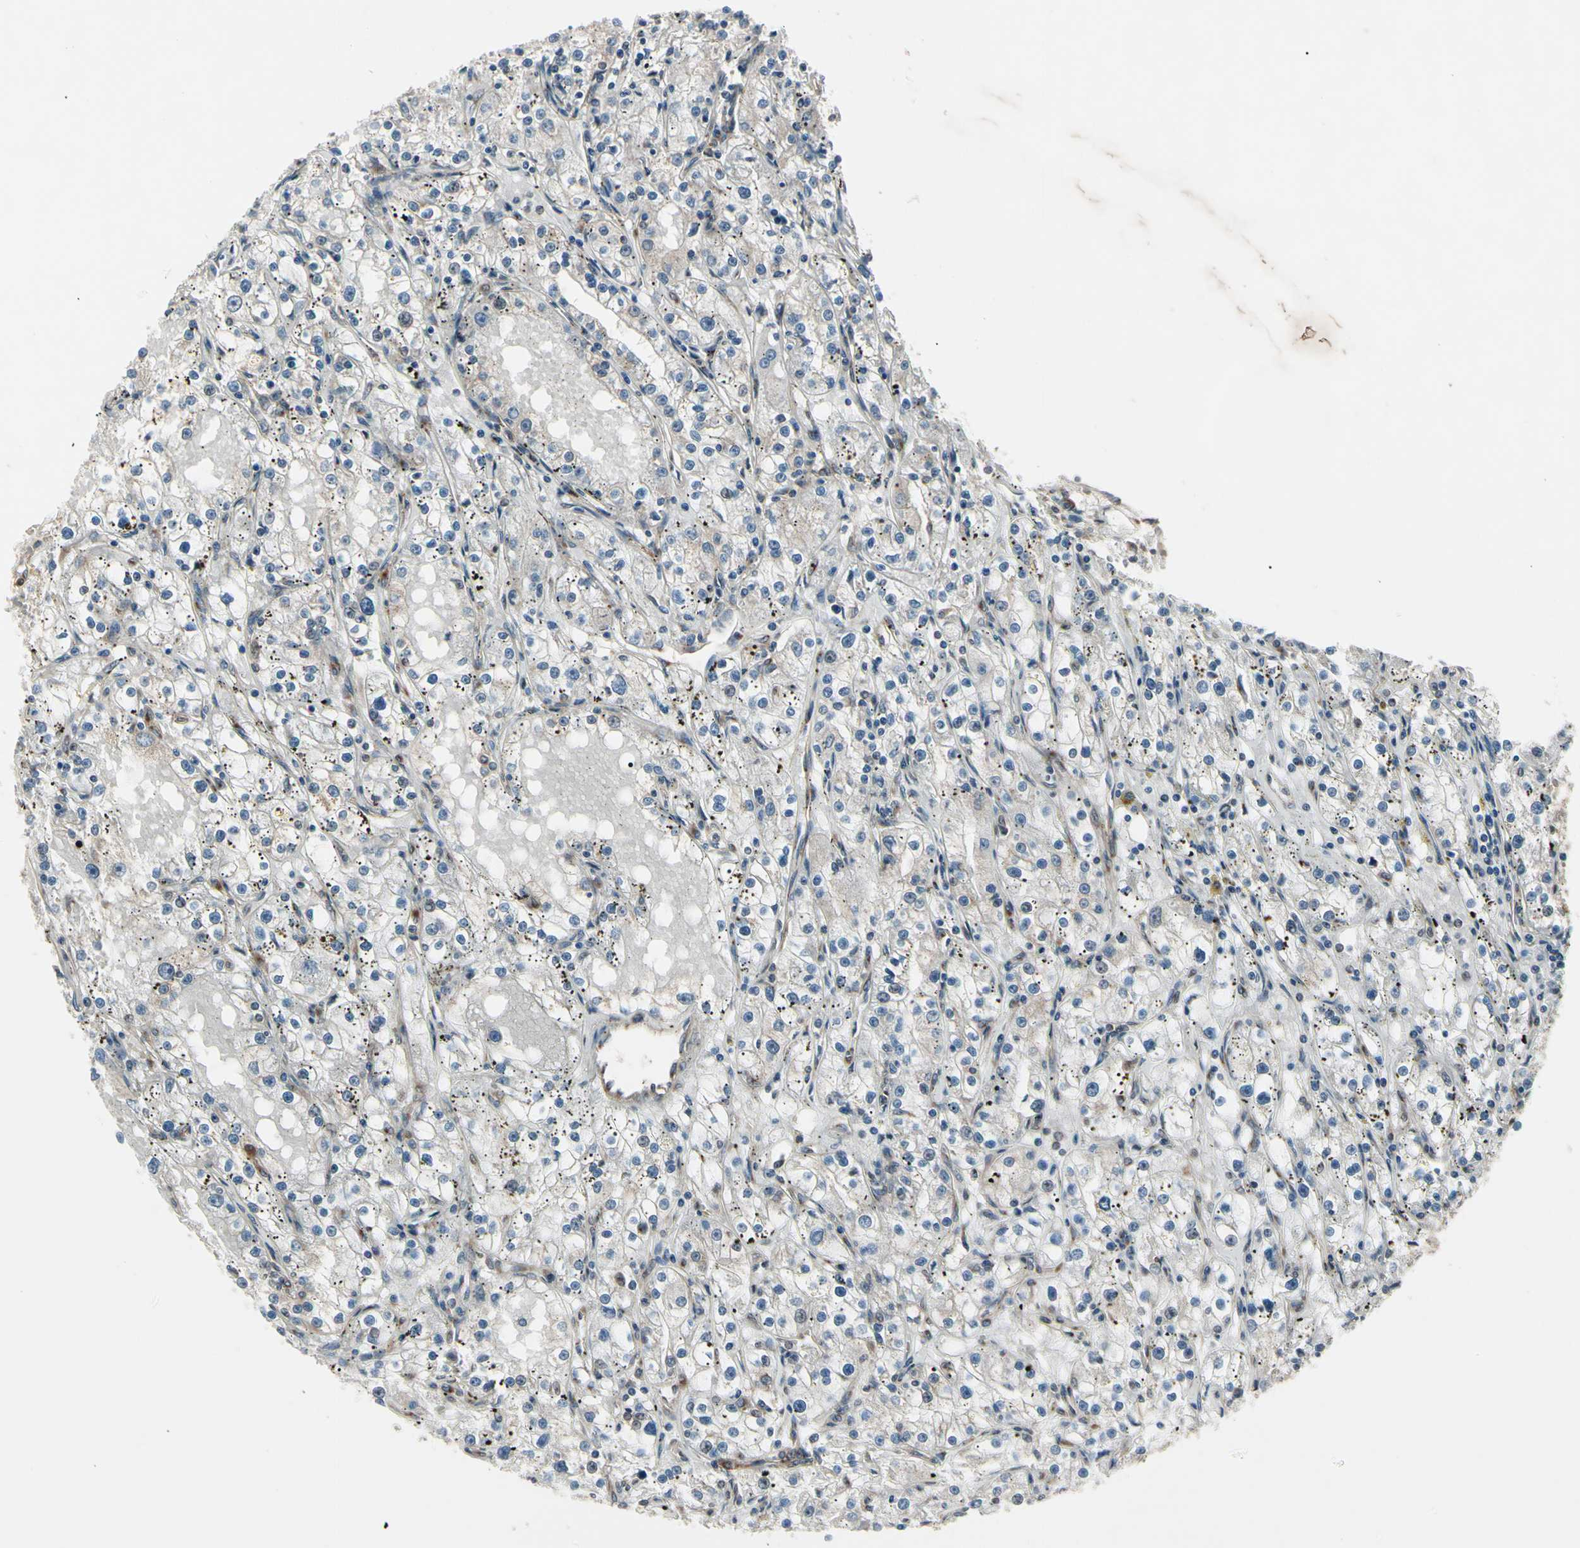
{"staining": {"intensity": "negative", "quantity": "none", "location": "none"}, "tissue": "renal cancer", "cell_type": "Tumor cells", "image_type": "cancer", "snomed": [{"axis": "morphology", "description": "Adenocarcinoma, NOS"}, {"axis": "topography", "description": "Kidney"}], "caption": "Tumor cells are negative for brown protein staining in renal cancer.", "gene": "MAPRE1", "patient": {"sex": "male", "age": 56}}